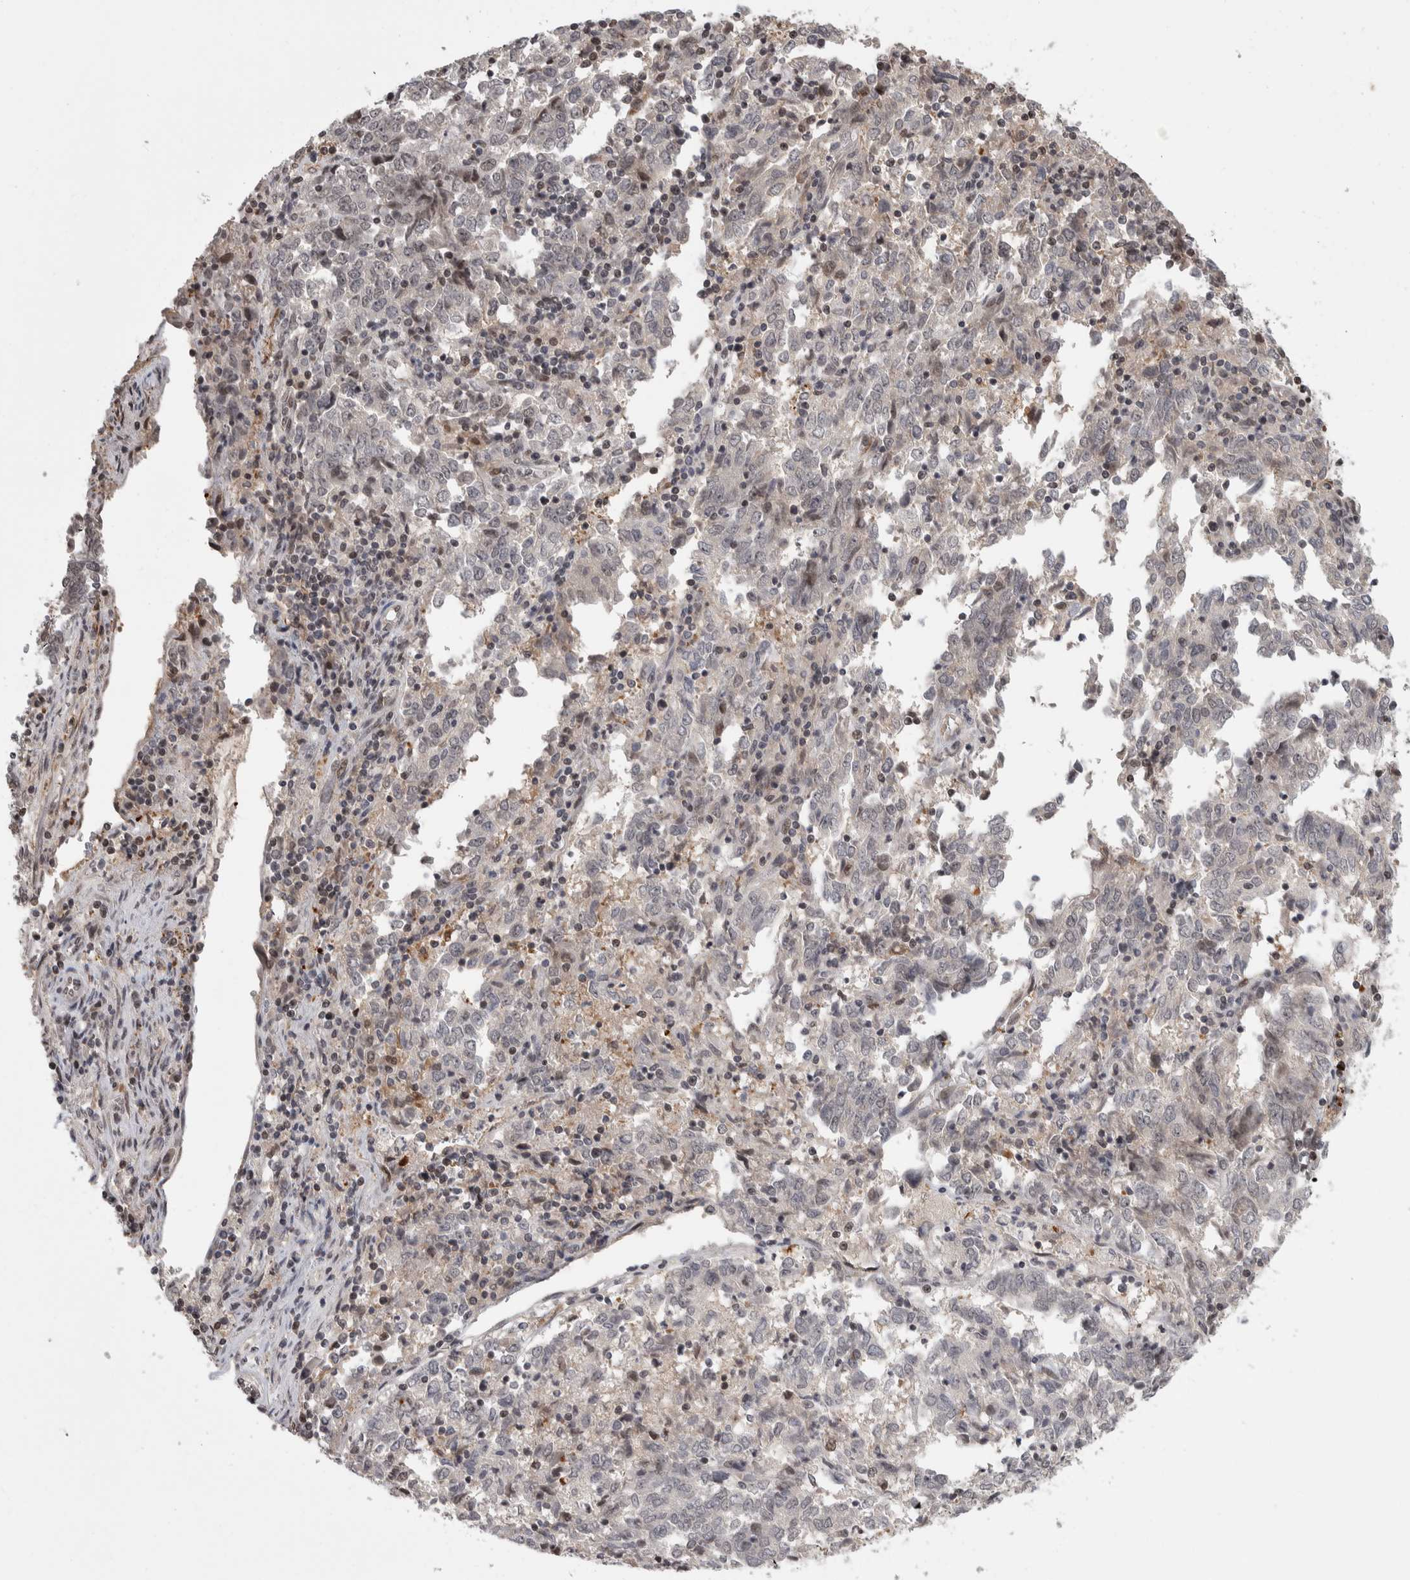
{"staining": {"intensity": "negative", "quantity": "none", "location": "none"}, "tissue": "endometrial cancer", "cell_type": "Tumor cells", "image_type": "cancer", "snomed": [{"axis": "morphology", "description": "Adenocarcinoma, NOS"}, {"axis": "topography", "description": "Endometrium"}], "caption": "This is an immunohistochemistry micrograph of endometrial cancer. There is no staining in tumor cells.", "gene": "ZSCAN21", "patient": {"sex": "female", "age": 80}}